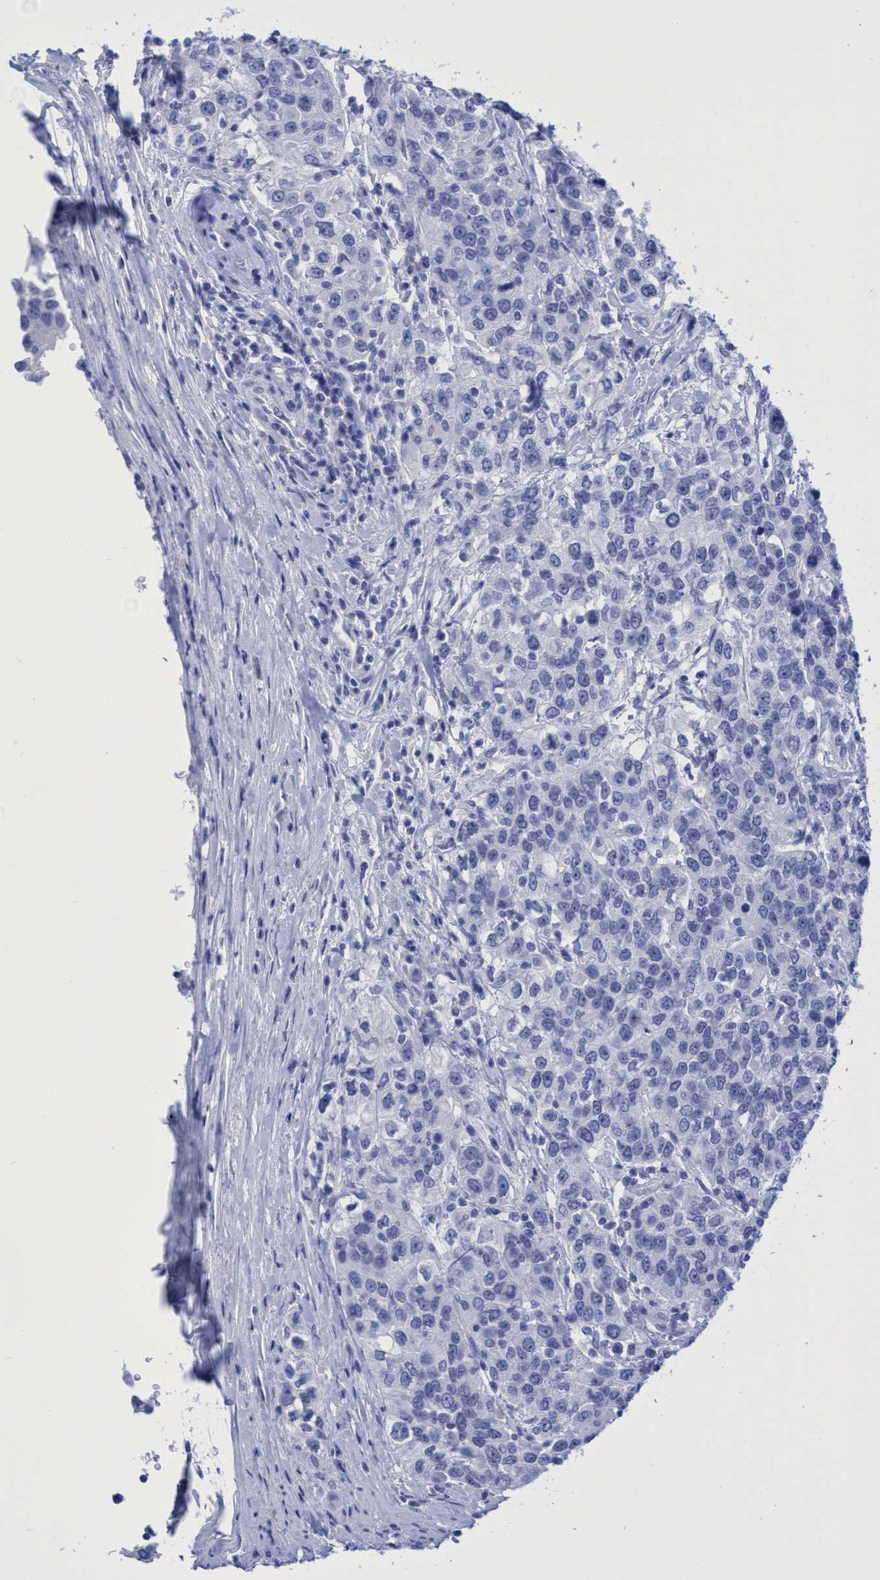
{"staining": {"intensity": "negative", "quantity": "none", "location": "none"}, "tissue": "urothelial cancer", "cell_type": "Tumor cells", "image_type": "cancer", "snomed": [{"axis": "morphology", "description": "Urothelial carcinoma, High grade"}, {"axis": "topography", "description": "Urinary bladder"}], "caption": "Urothelial carcinoma (high-grade) stained for a protein using IHC reveals no expression tumor cells.", "gene": "INSL6", "patient": {"sex": "female", "age": 80}}